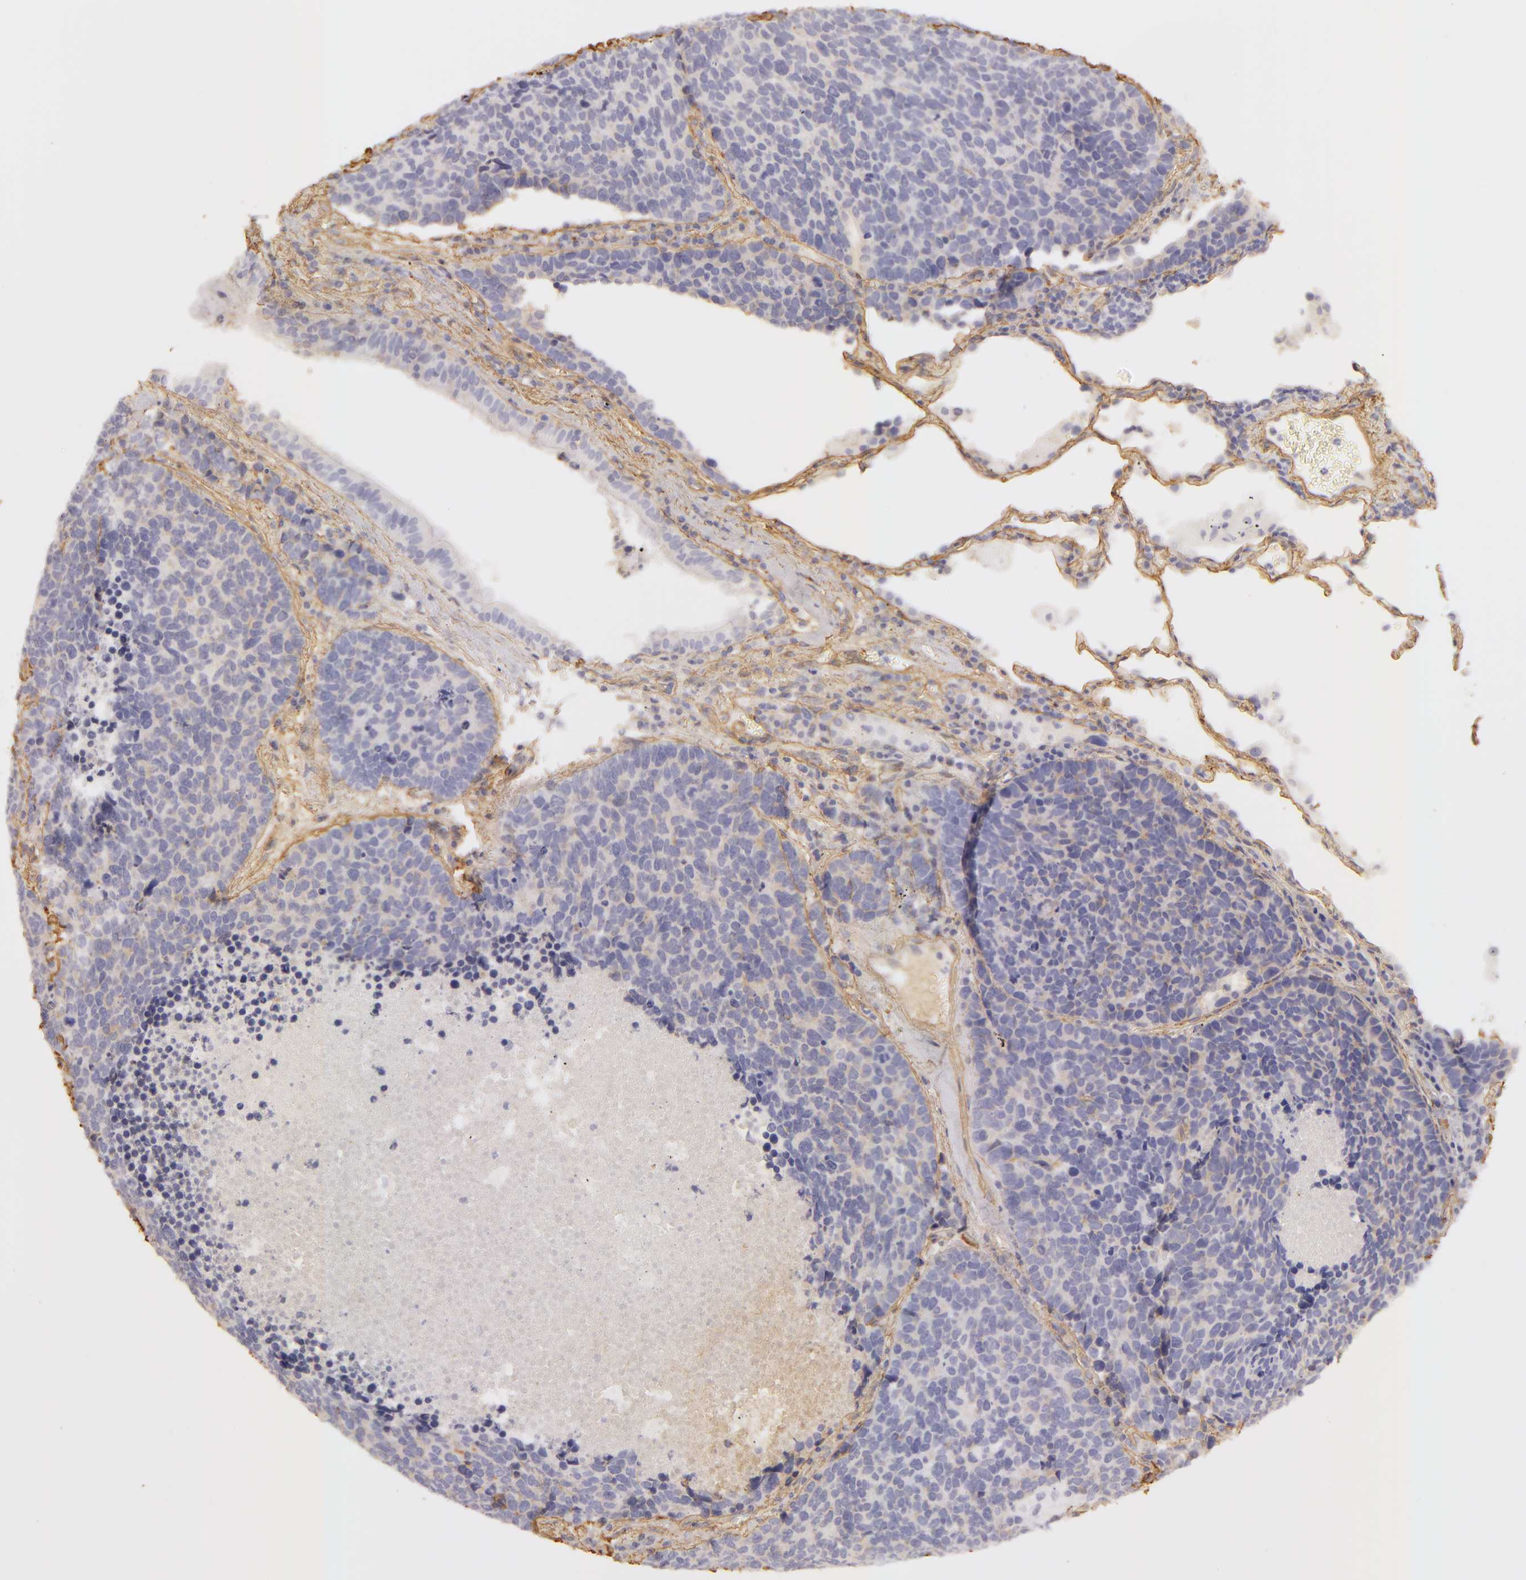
{"staining": {"intensity": "negative", "quantity": "none", "location": "none"}, "tissue": "lung cancer", "cell_type": "Tumor cells", "image_type": "cancer", "snomed": [{"axis": "morphology", "description": "Neoplasm, malignant, NOS"}, {"axis": "topography", "description": "Lung"}], "caption": "The histopathology image demonstrates no significant expression in tumor cells of neoplasm (malignant) (lung).", "gene": "COL4A1", "patient": {"sex": "female", "age": 75}}